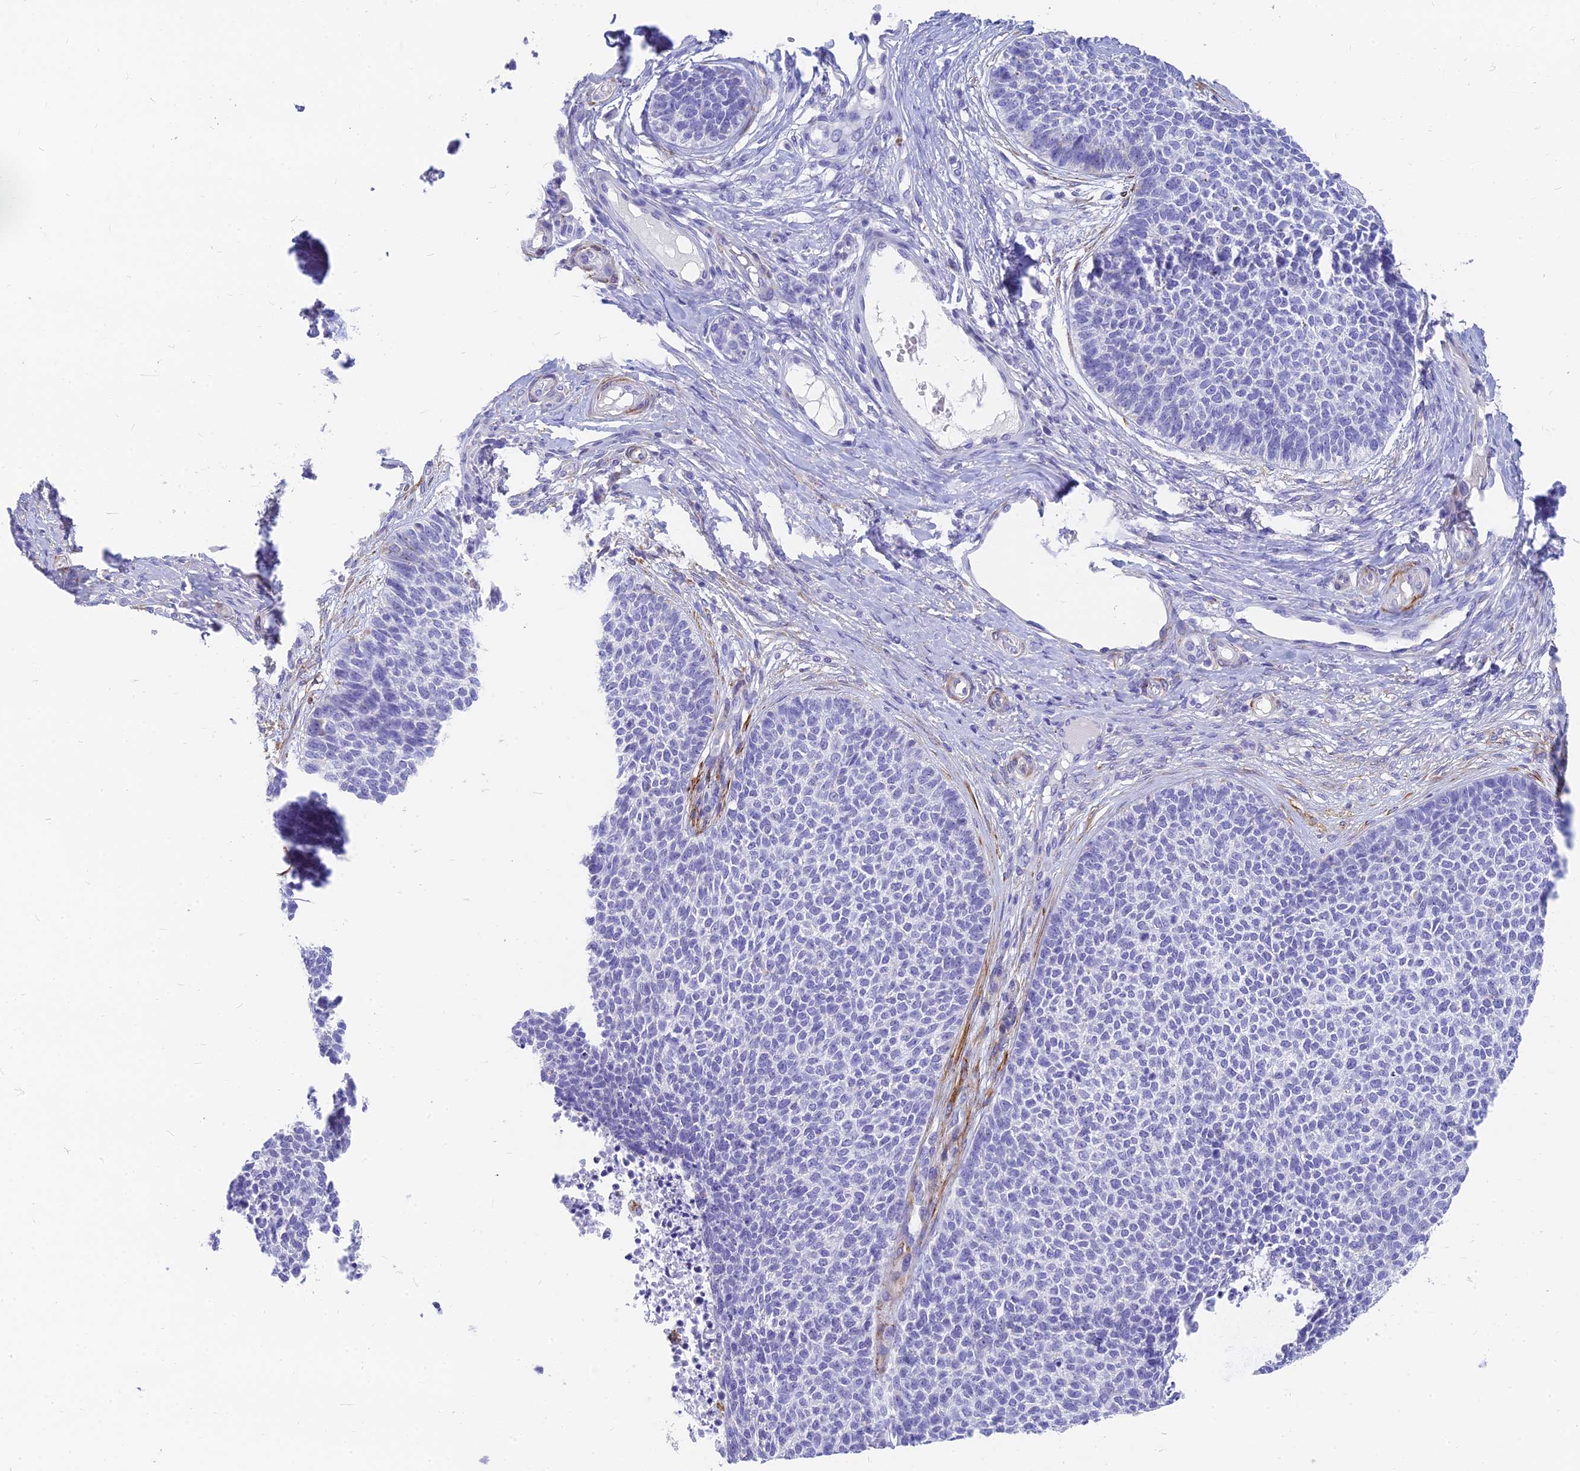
{"staining": {"intensity": "negative", "quantity": "none", "location": "none"}, "tissue": "skin cancer", "cell_type": "Tumor cells", "image_type": "cancer", "snomed": [{"axis": "morphology", "description": "Basal cell carcinoma"}, {"axis": "topography", "description": "Skin"}], "caption": "A photomicrograph of basal cell carcinoma (skin) stained for a protein shows no brown staining in tumor cells.", "gene": "SLC36A2", "patient": {"sex": "female", "age": 84}}